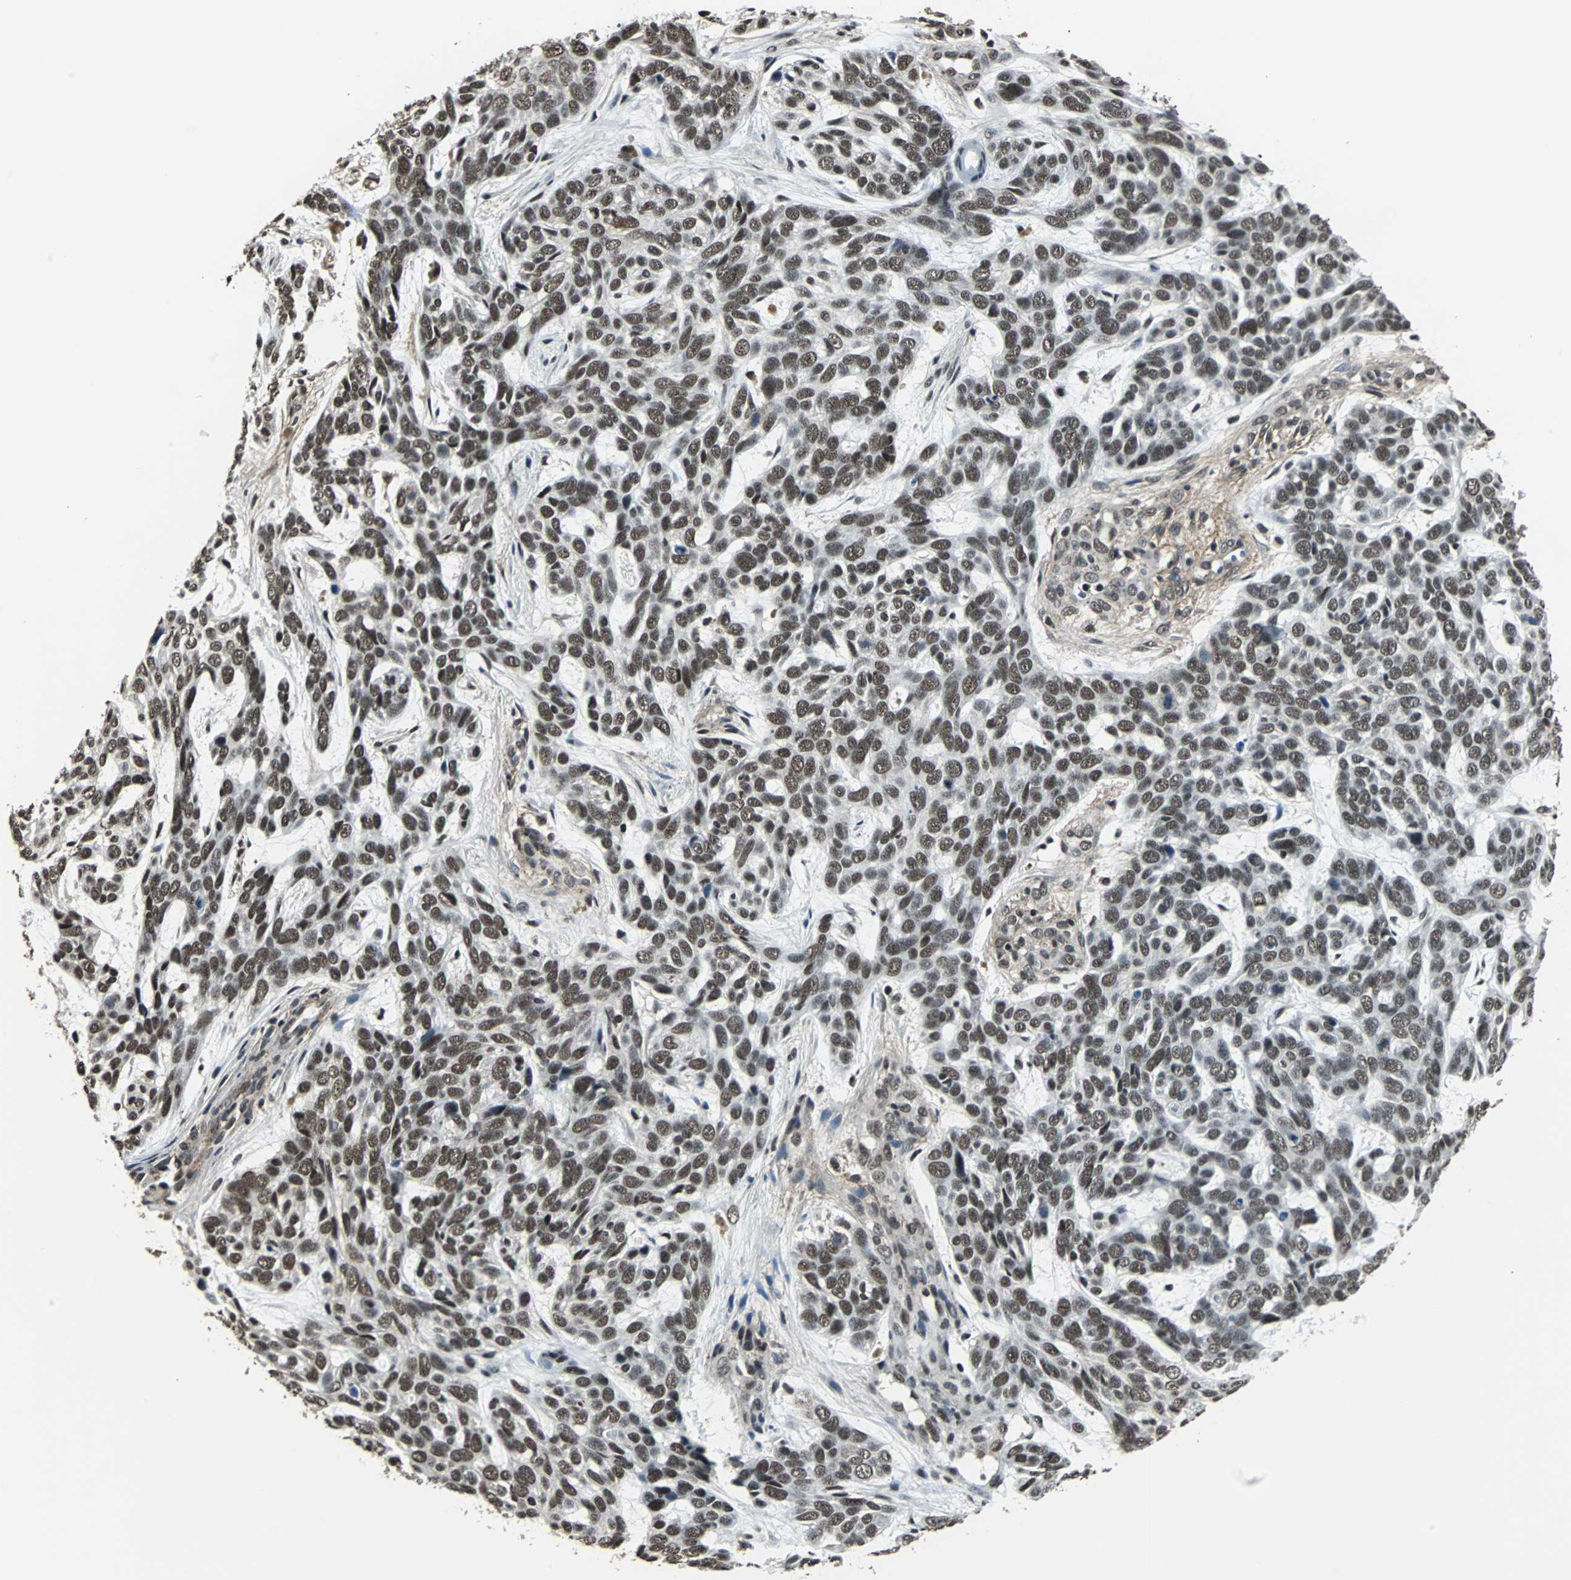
{"staining": {"intensity": "moderate", "quantity": ">75%", "location": "nuclear"}, "tissue": "skin cancer", "cell_type": "Tumor cells", "image_type": "cancer", "snomed": [{"axis": "morphology", "description": "Basal cell carcinoma"}, {"axis": "topography", "description": "Skin"}], "caption": "This is an image of IHC staining of skin basal cell carcinoma, which shows moderate positivity in the nuclear of tumor cells.", "gene": "MKX", "patient": {"sex": "male", "age": 87}}